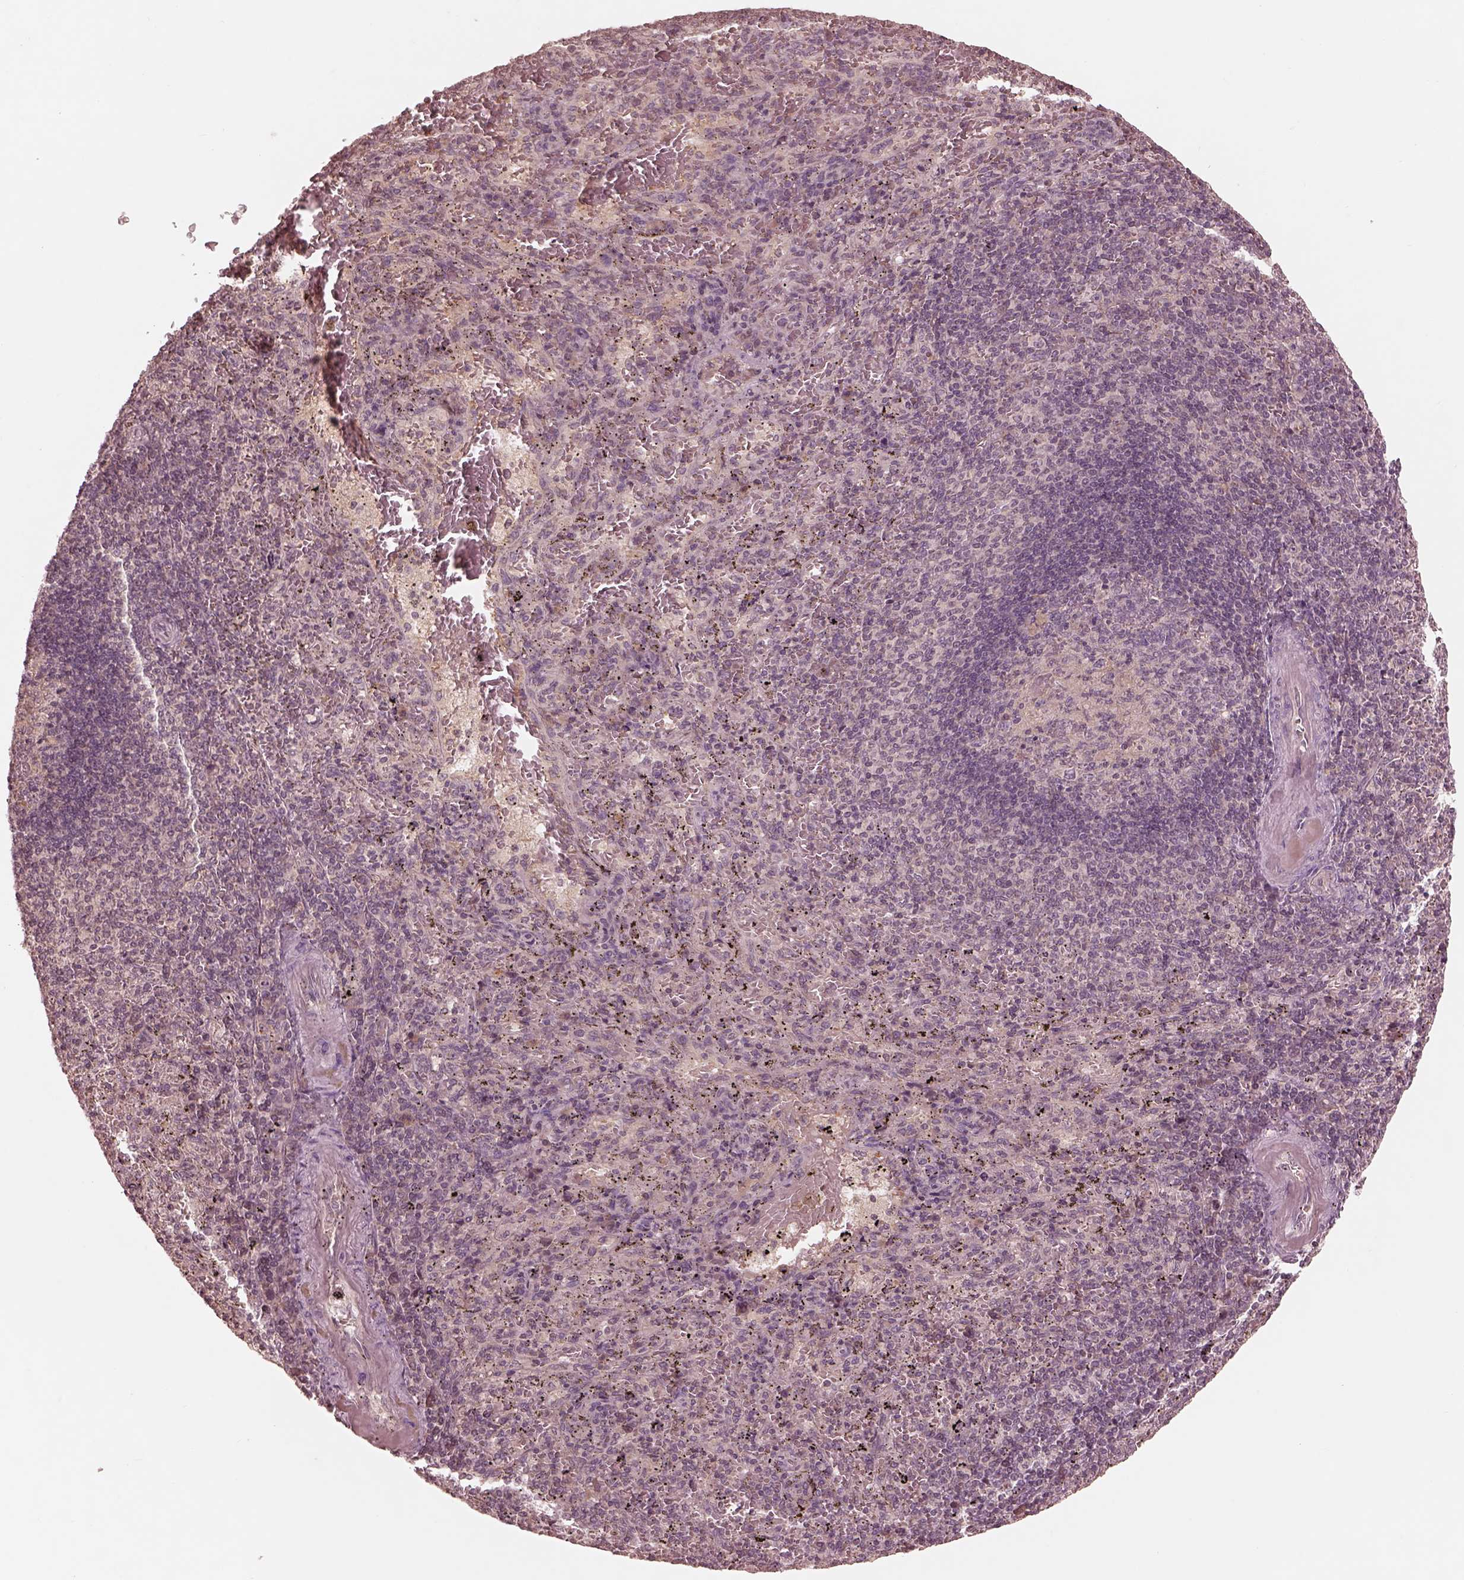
{"staining": {"intensity": "weak", "quantity": "<25%", "location": "cytoplasmic/membranous"}, "tissue": "spleen", "cell_type": "Cells in red pulp", "image_type": "normal", "snomed": [{"axis": "morphology", "description": "Normal tissue, NOS"}, {"axis": "topography", "description": "Spleen"}], "caption": "This is an IHC image of unremarkable spleen. There is no expression in cells in red pulp.", "gene": "TF", "patient": {"sex": "male", "age": 57}}